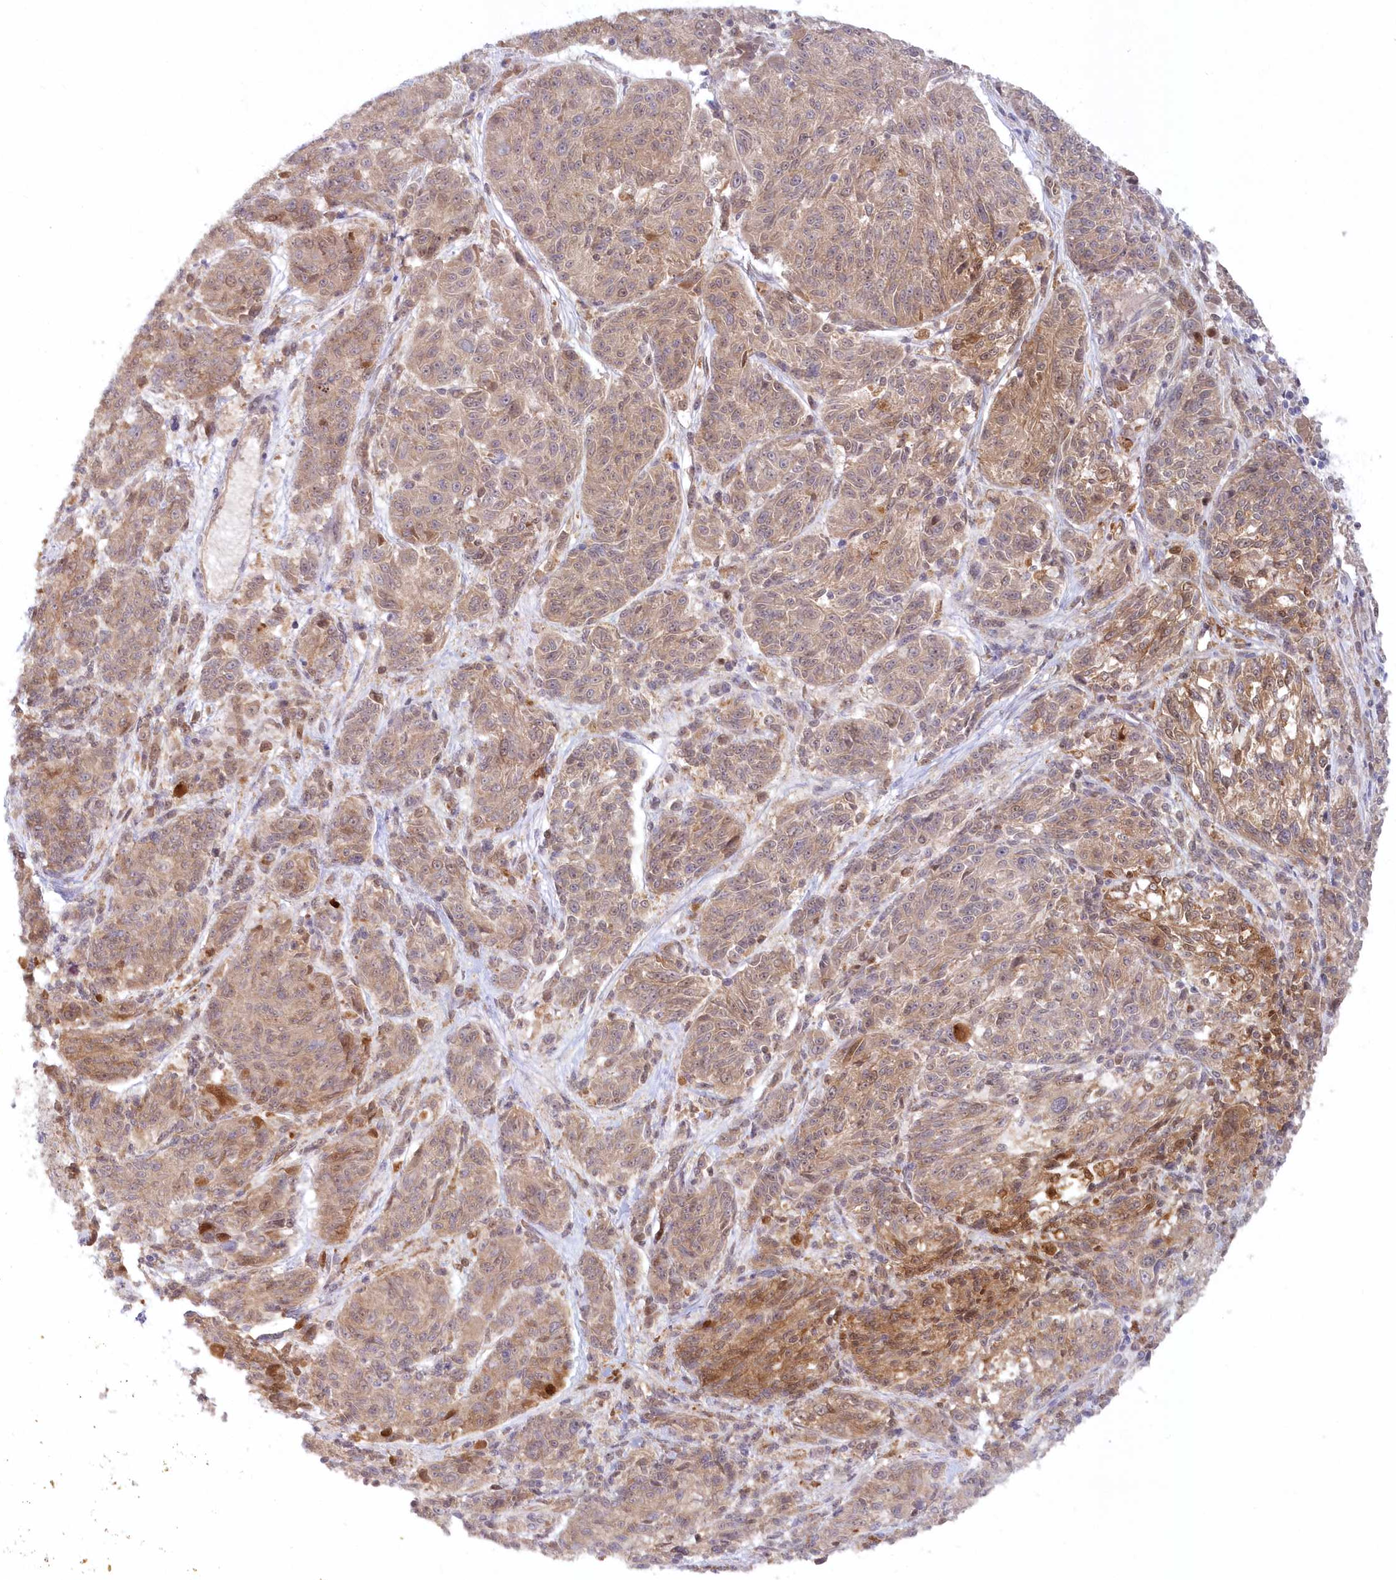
{"staining": {"intensity": "moderate", "quantity": ">75%", "location": "cytoplasmic/membranous,nuclear"}, "tissue": "melanoma", "cell_type": "Tumor cells", "image_type": "cancer", "snomed": [{"axis": "morphology", "description": "Malignant melanoma, NOS"}, {"axis": "topography", "description": "Skin"}], "caption": "High-power microscopy captured an immunohistochemistry (IHC) image of melanoma, revealing moderate cytoplasmic/membranous and nuclear positivity in about >75% of tumor cells. The protein is stained brown, and the nuclei are stained in blue (DAB (3,3'-diaminobenzidine) IHC with brightfield microscopy, high magnification).", "gene": "GBE1", "patient": {"sex": "male", "age": 53}}